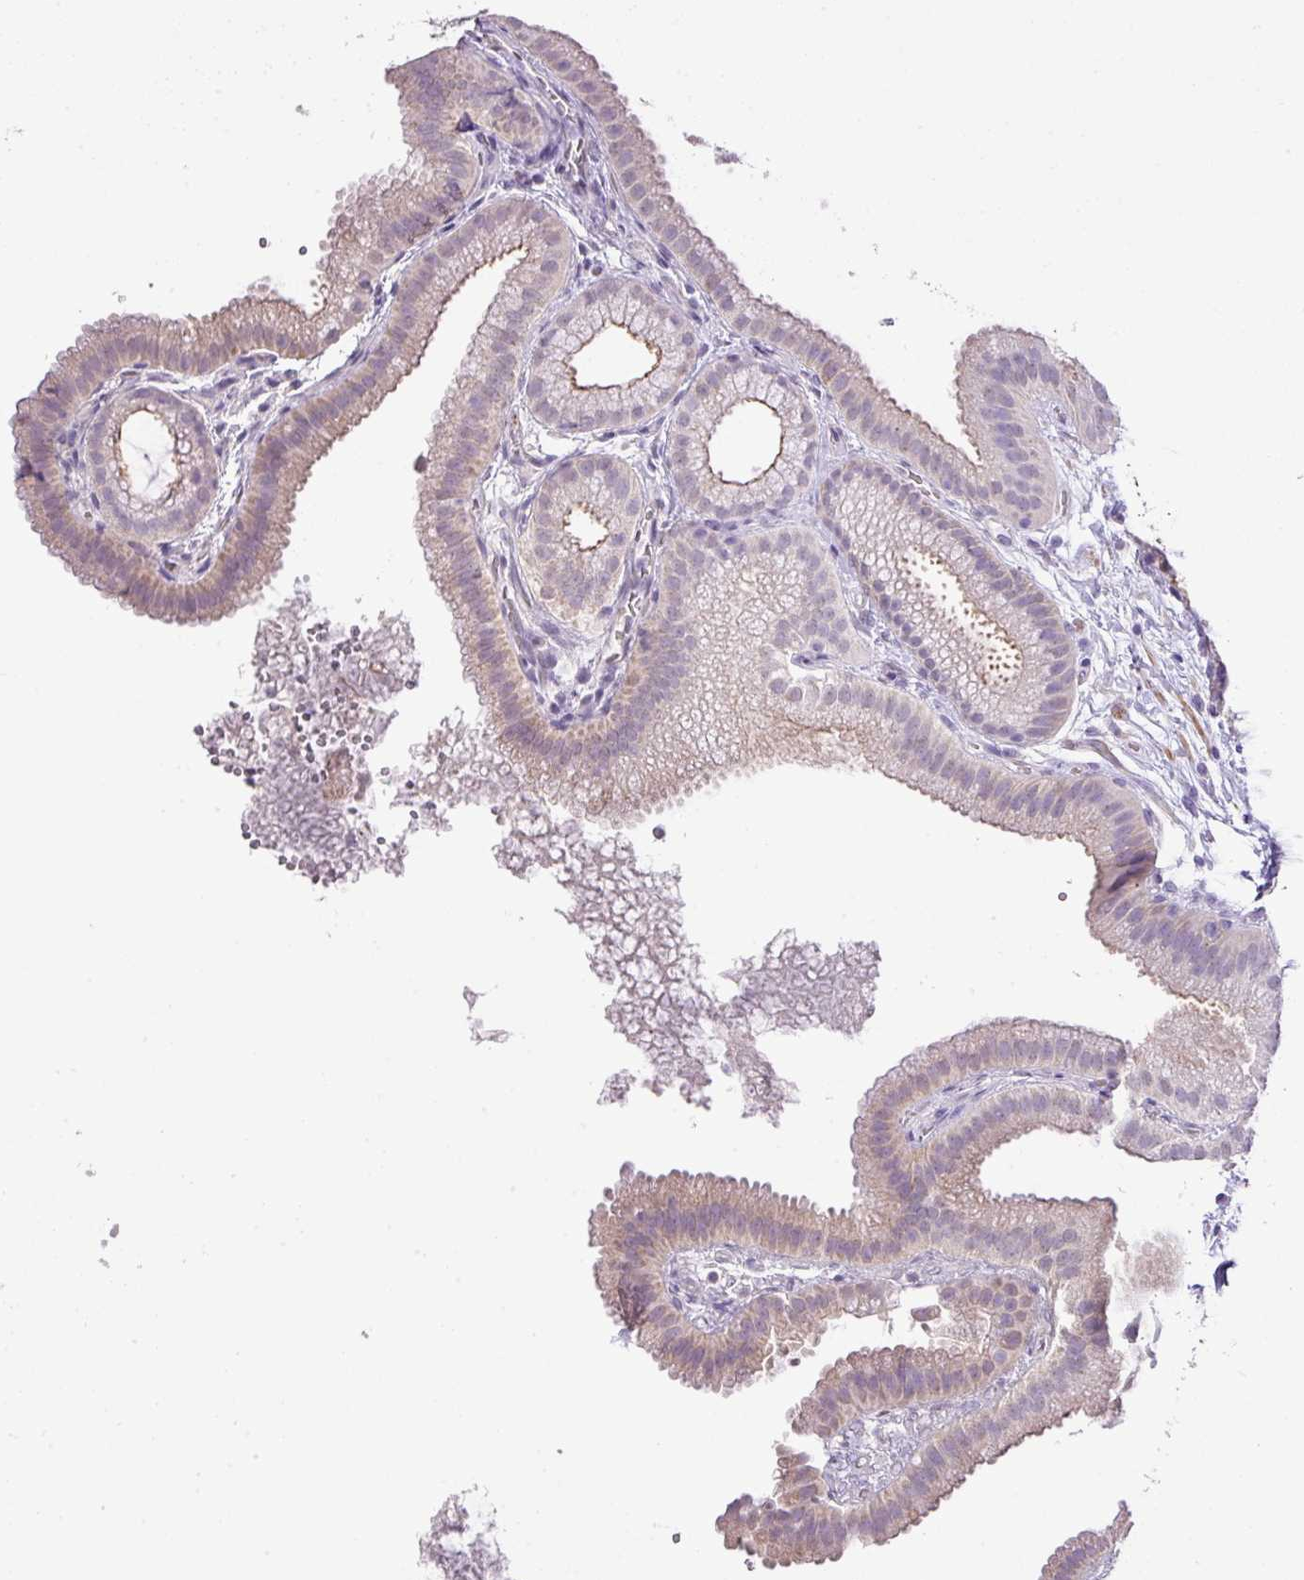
{"staining": {"intensity": "weak", "quantity": "<25%", "location": "cytoplasmic/membranous"}, "tissue": "gallbladder", "cell_type": "Glandular cells", "image_type": "normal", "snomed": [{"axis": "morphology", "description": "Normal tissue, NOS"}, {"axis": "topography", "description": "Gallbladder"}], "caption": "High power microscopy image of an immunohistochemistry (IHC) micrograph of normal gallbladder, revealing no significant expression in glandular cells.", "gene": "DIP2A", "patient": {"sex": "female", "age": 63}}